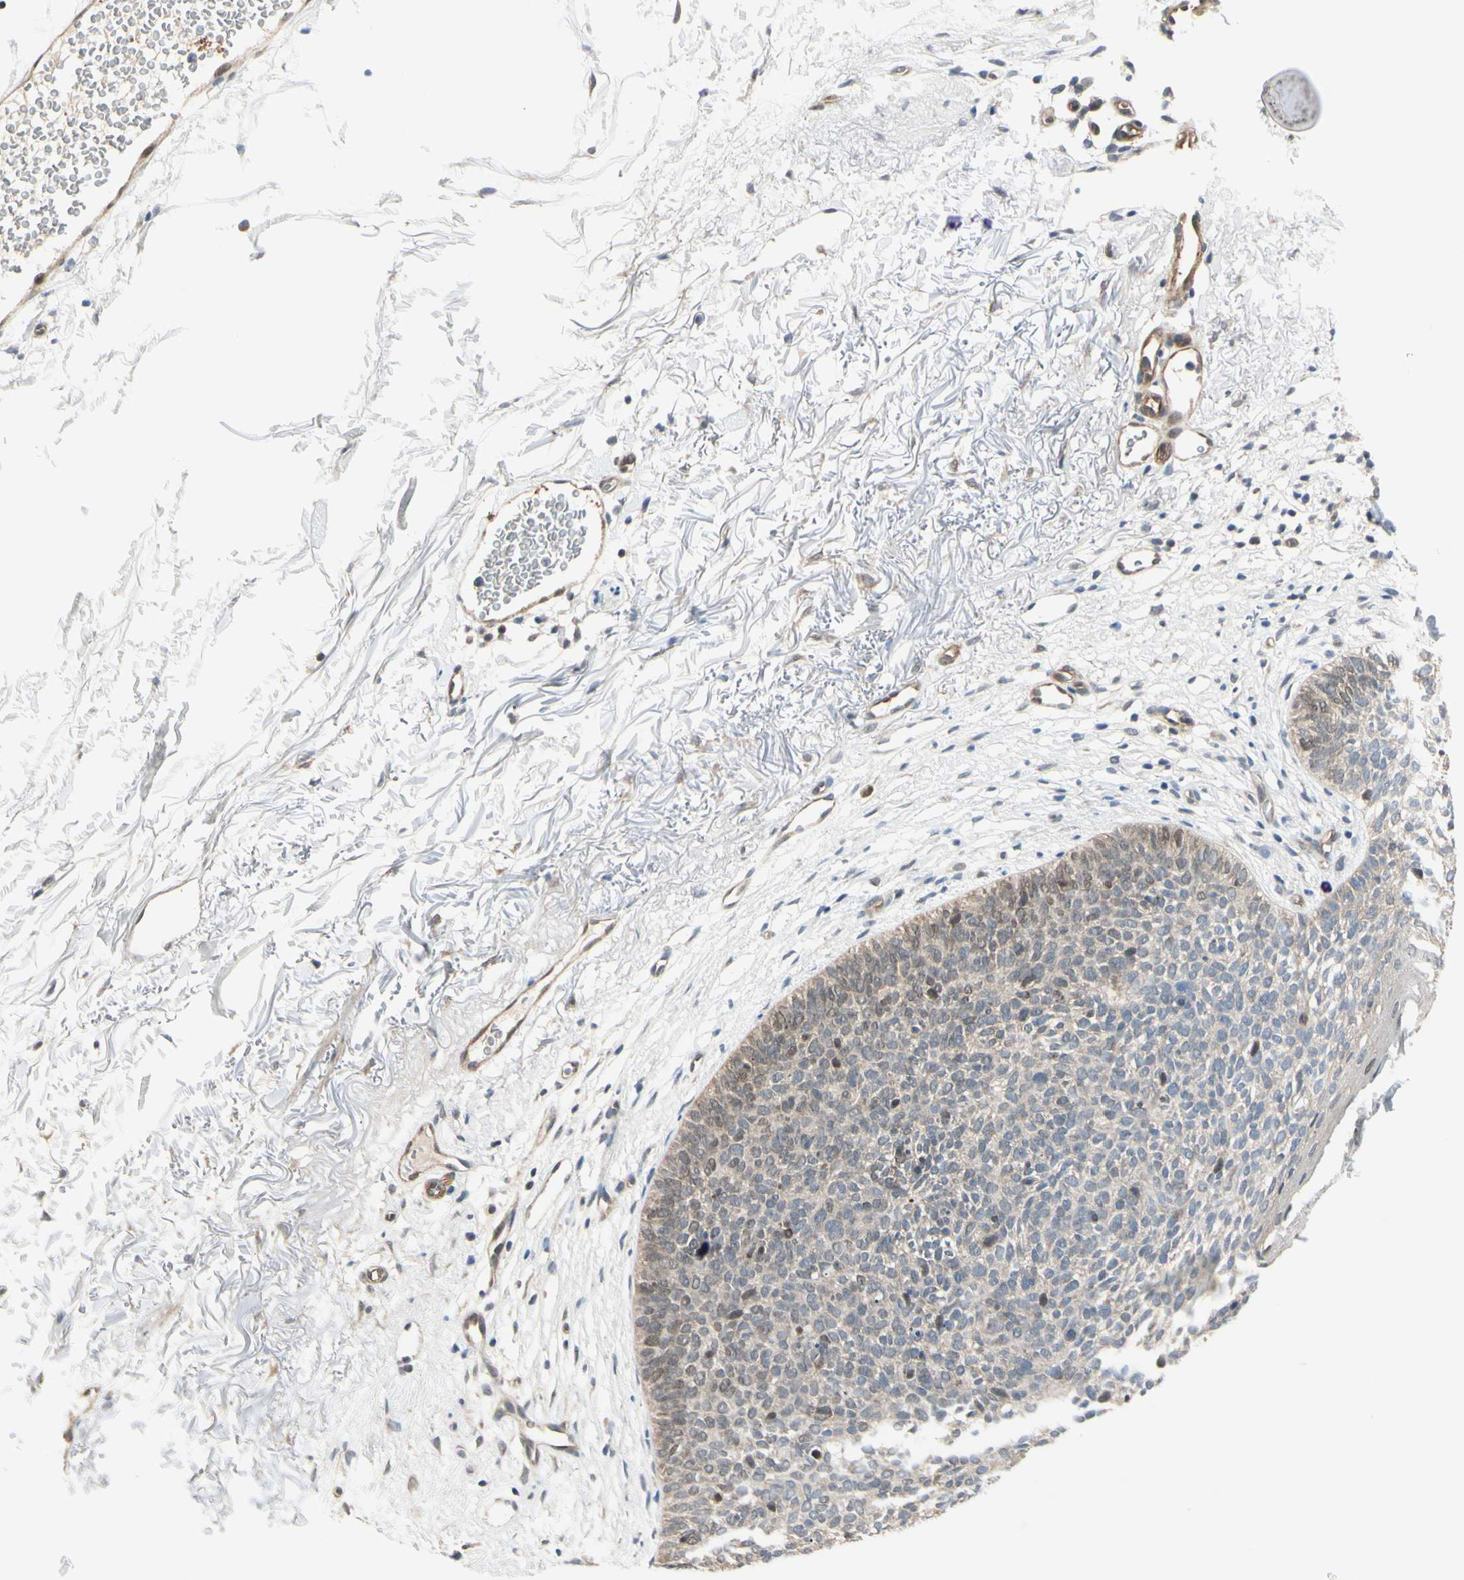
{"staining": {"intensity": "weak", "quantity": ">75%", "location": "cytoplasmic/membranous,nuclear"}, "tissue": "skin cancer", "cell_type": "Tumor cells", "image_type": "cancer", "snomed": [{"axis": "morphology", "description": "Basal cell carcinoma"}, {"axis": "topography", "description": "Skin"}], "caption": "Basal cell carcinoma (skin) was stained to show a protein in brown. There is low levels of weak cytoplasmic/membranous and nuclear expression in approximately >75% of tumor cells.", "gene": "RASGRF1", "patient": {"sex": "female", "age": 70}}